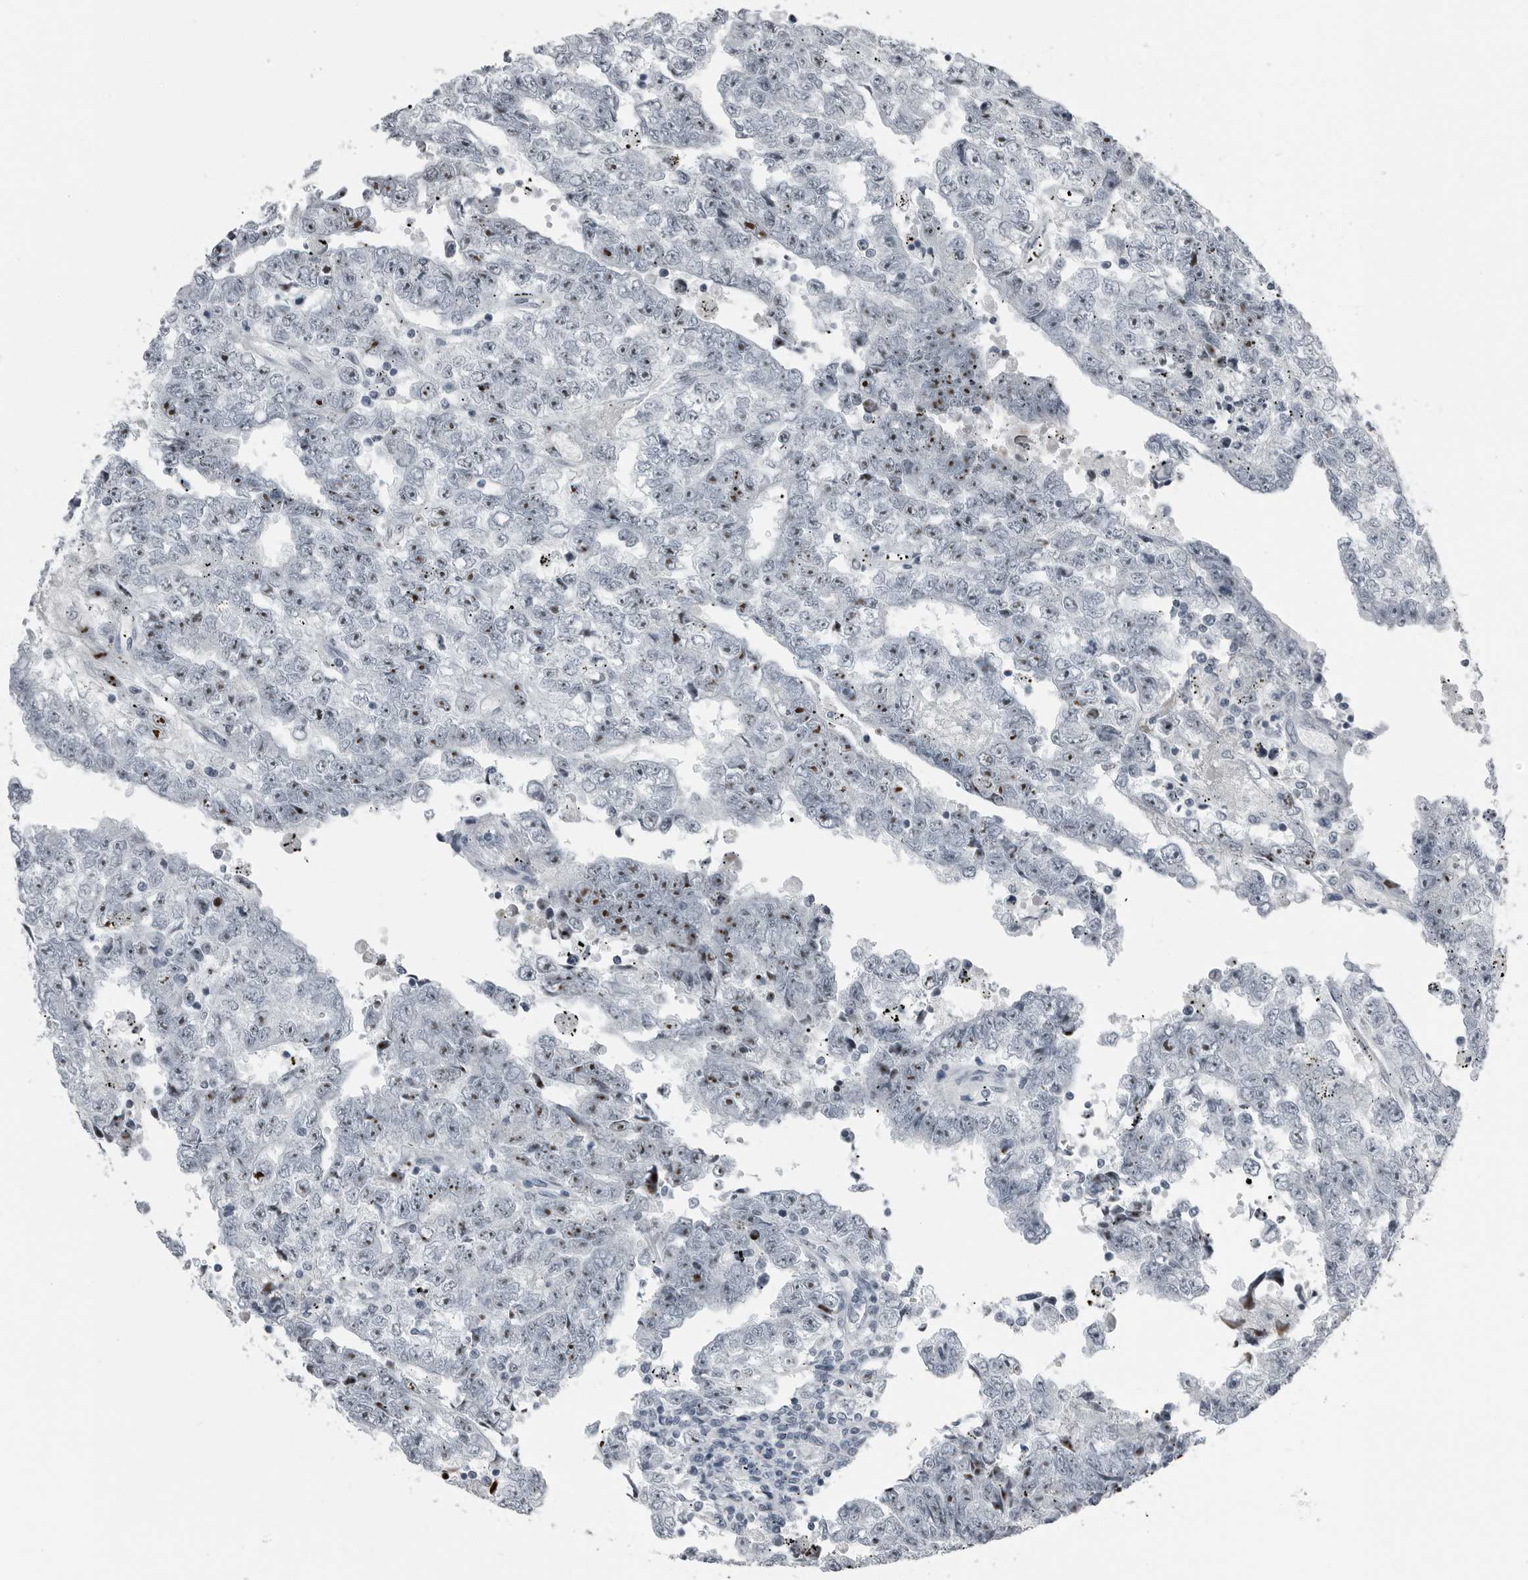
{"staining": {"intensity": "moderate", "quantity": ">75%", "location": "nuclear"}, "tissue": "testis cancer", "cell_type": "Tumor cells", "image_type": "cancer", "snomed": [{"axis": "morphology", "description": "Carcinoma, Embryonal, NOS"}, {"axis": "topography", "description": "Testis"}], "caption": "Immunohistochemical staining of testis cancer (embryonal carcinoma) displays medium levels of moderate nuclear protein expression in approximately >75% of tumor cells.", "gene": "PDCD11", "patient": {"sex": "male", "age": 25}}